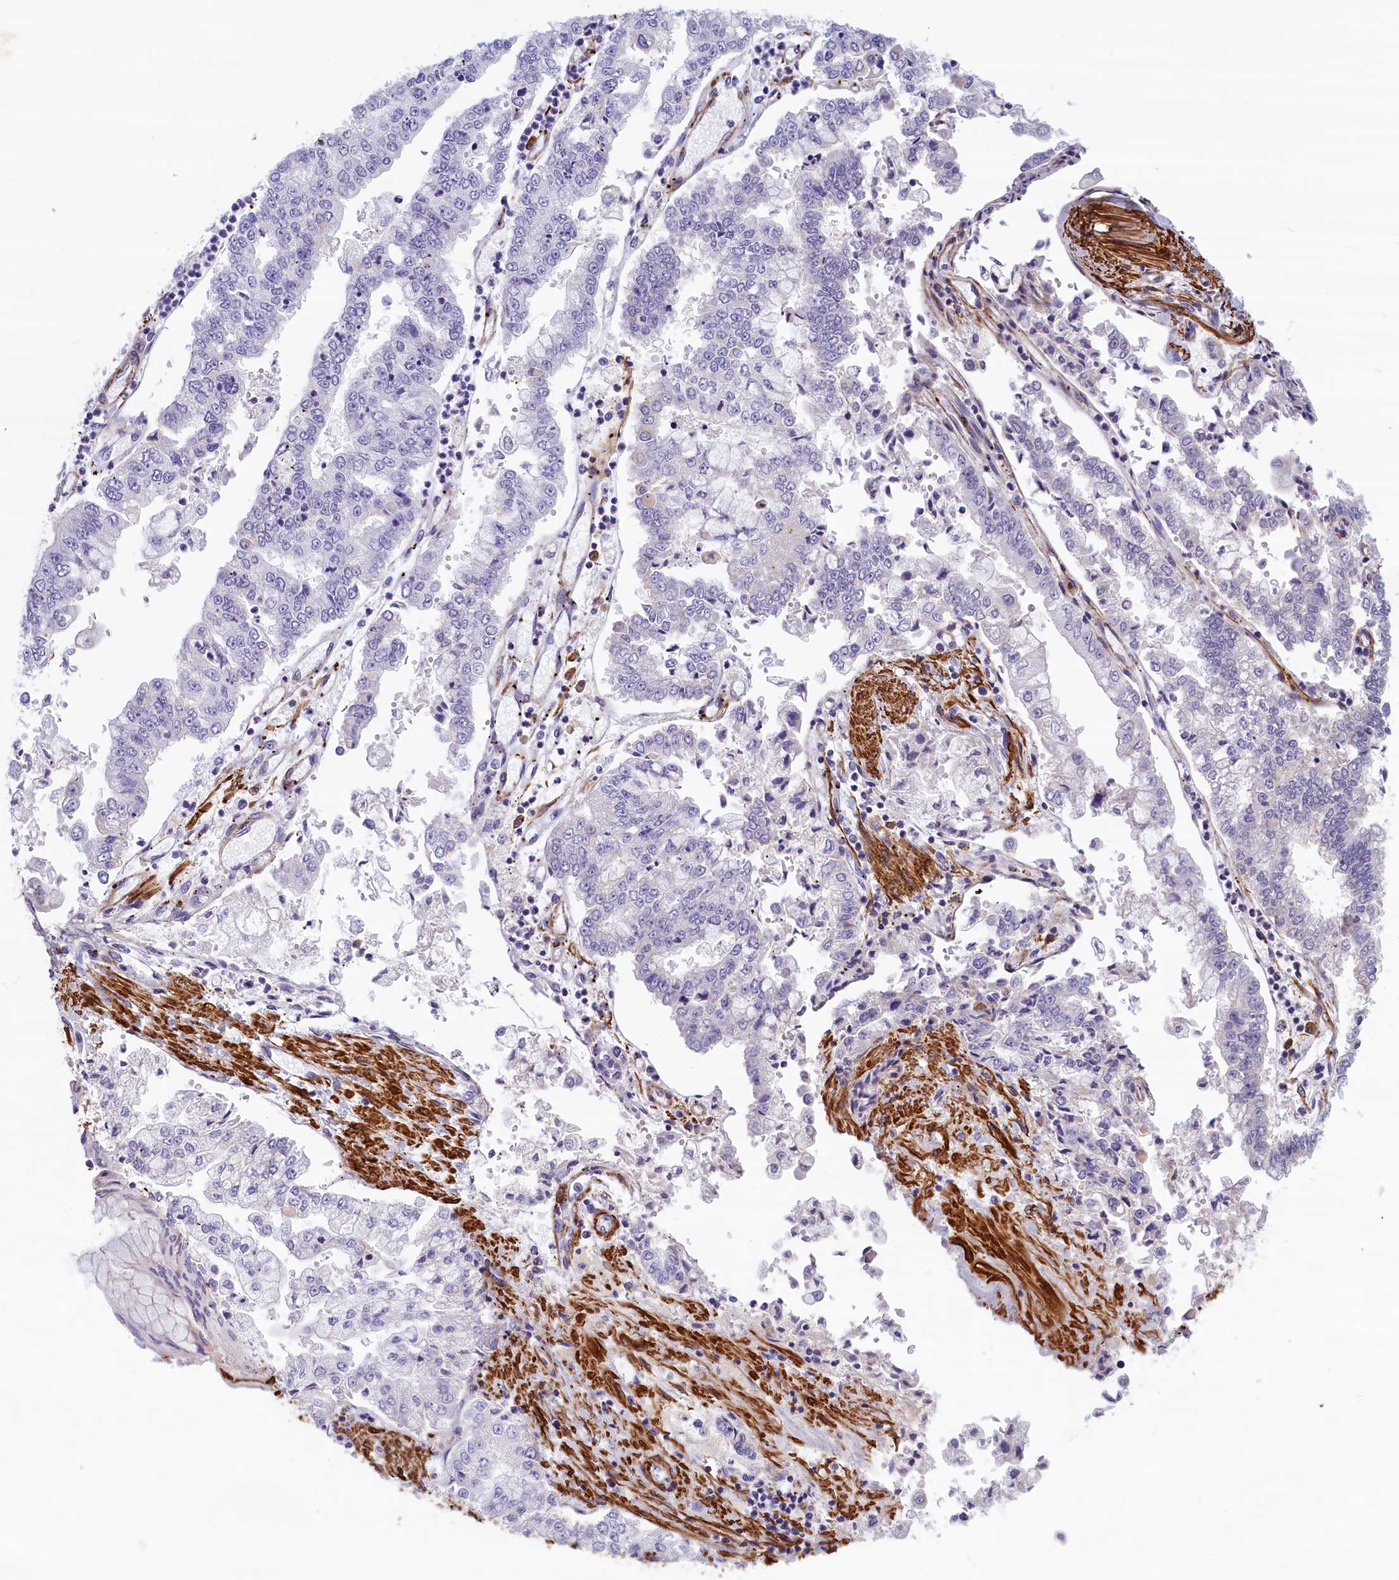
{"staining": {"intensity": "negative", "quantity": "none", "location": "none"}, "tissue": "stomach cancer", "cell_type": "Tumor cells", "image_type": "cancer", "snomed": [{"axis": "morphology", "description": "Adenocarcinoma, NOS"}, {"axis": "topography", "description": "Stomach"}], "caption": "This is a histopathology image of immunohistochemistry (IHC) staining of stomach adenocarcinoma, which shows no positivity in tumor cells.", "gene": "BCL2L13", "patient": {"sex": "male", "age": 76}}